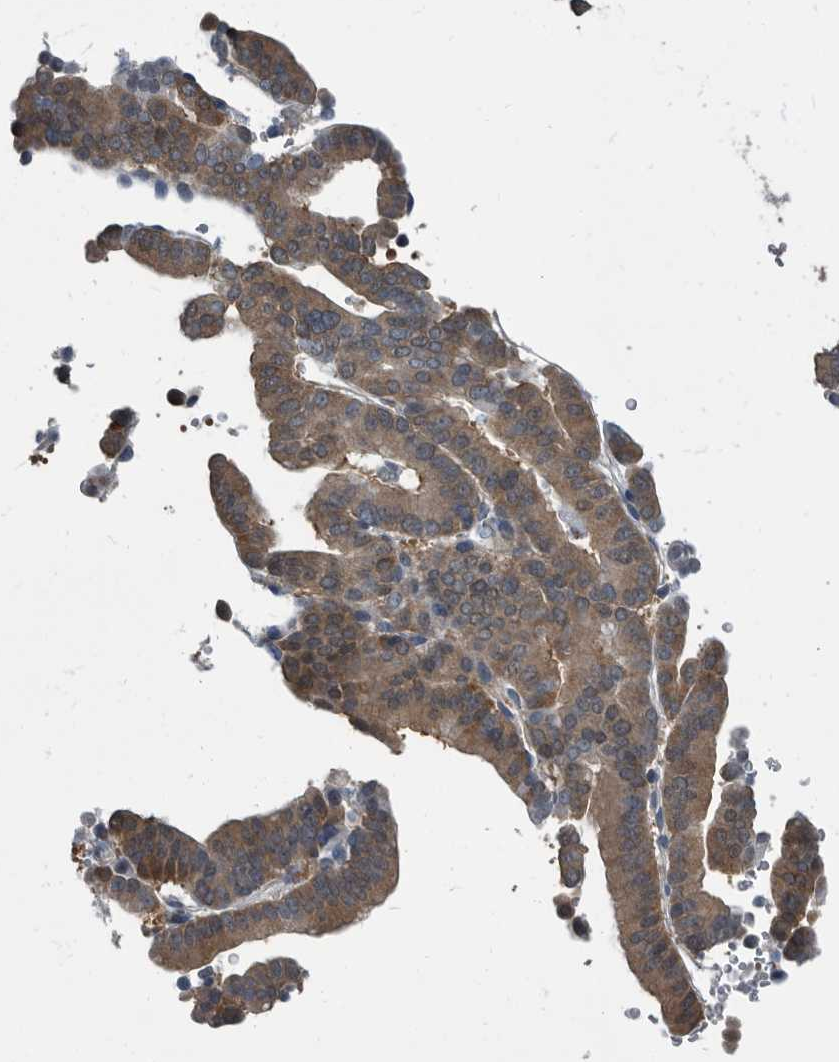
{"staining": {"intensity": "moderate", "quantity": ">75%", "location": "cytoplasmic/membranous"}, "tissue": "liver cancer", "cell_type": "Tumor cells", "image_type": "cancer", "snomed": [{"axis": "morphology", "description": "Cholangiocarcinoma"}, {"axis": "topography", "description": "Liver"}], "caption": "A brown stain highlights moderate cytoplasmic/membranous positivity of a protein in human cholangiocarcinoma (liver) tumor cells. The staining was performed using DAB (3,3'-diaminobenzidine) to visualize the protein expression in brown, while the nuclei were stained in blue with hematoxylin (Magnification: 20x).", "gene": "CDV3", "patient": {"sex": "female", "age": 75}}